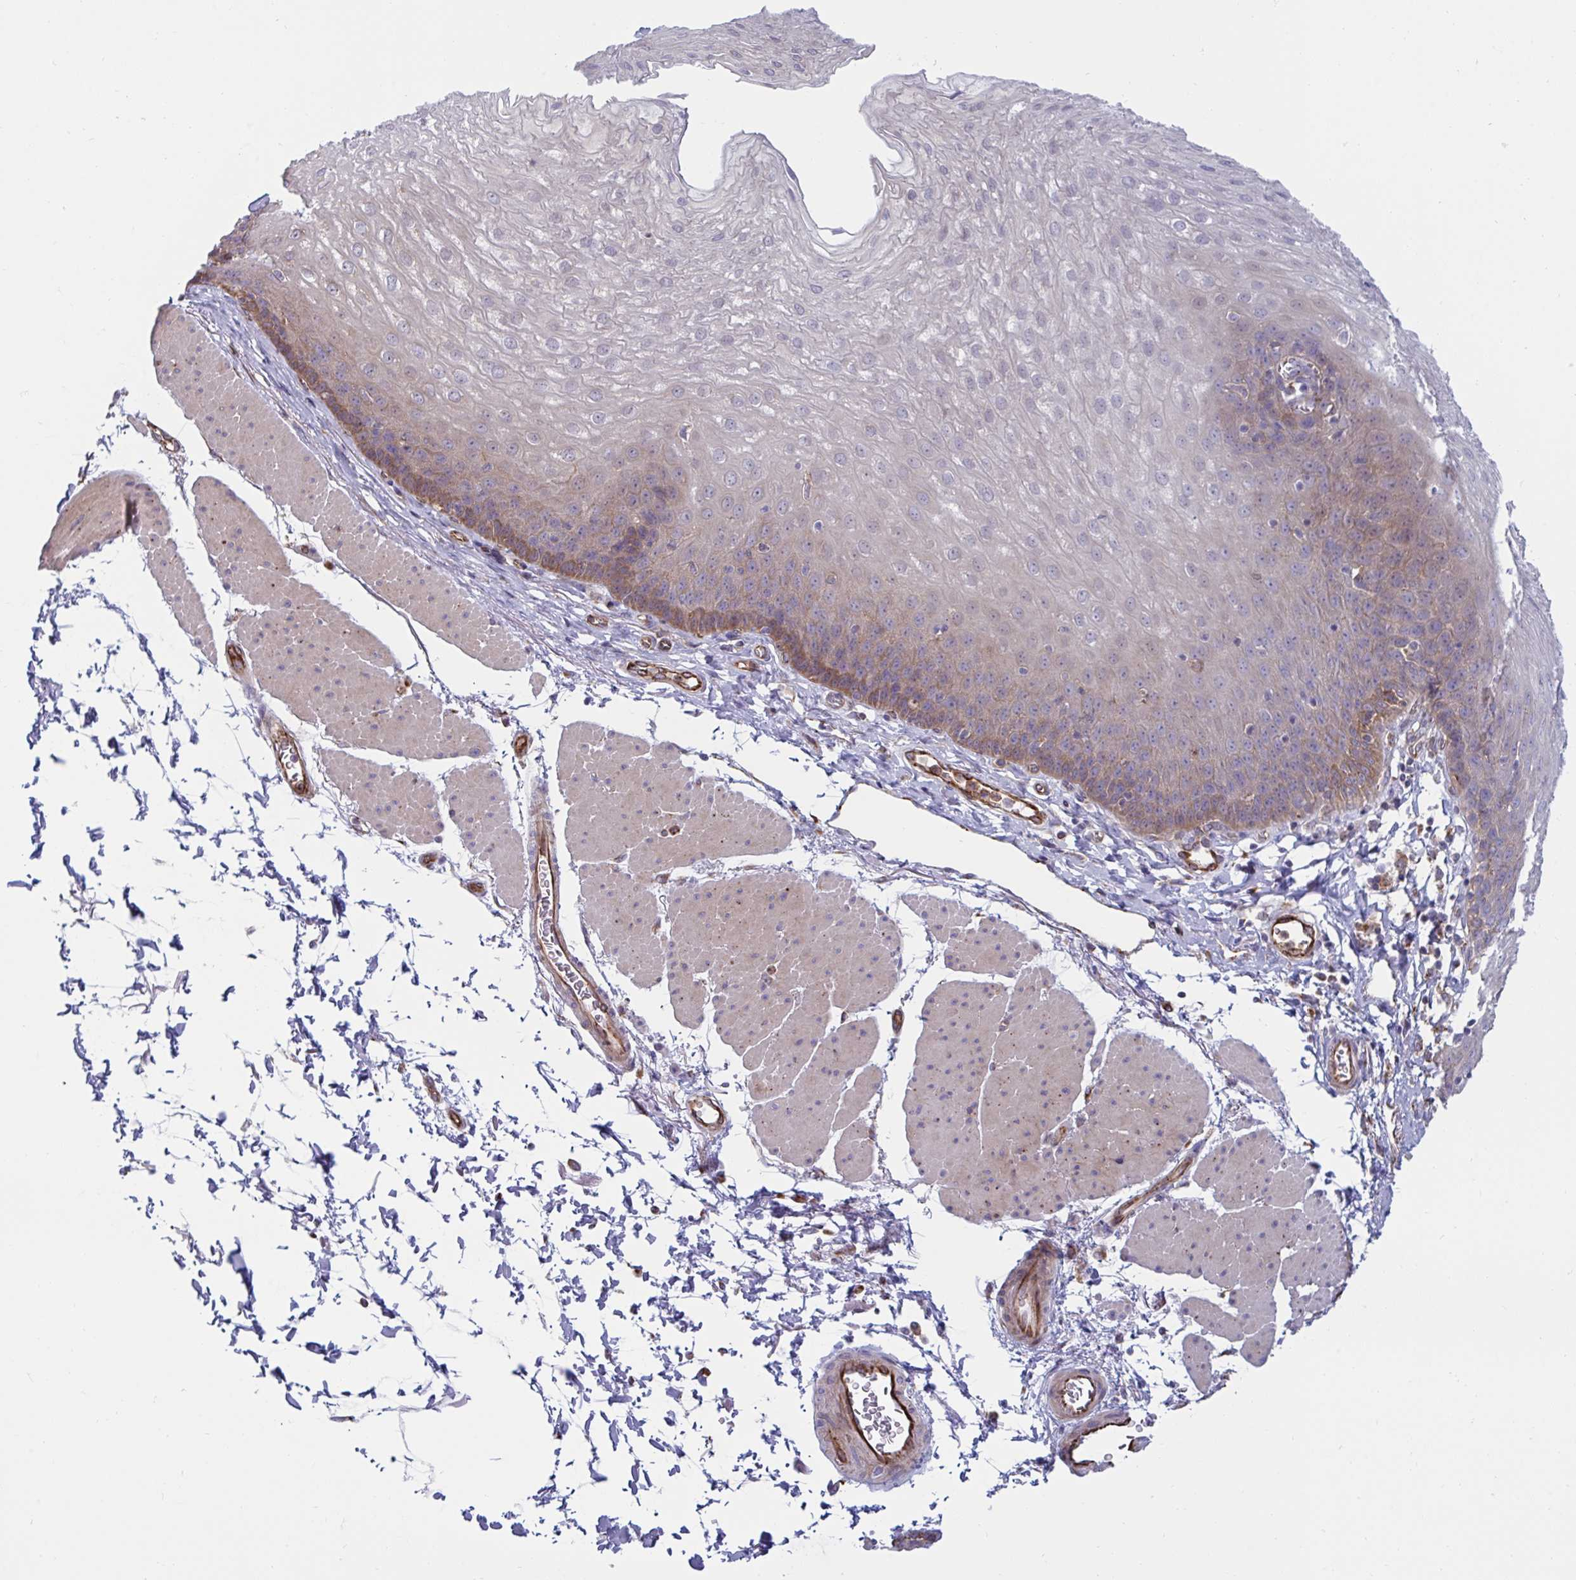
{"staining": {"intensity": "moderate", "quantity": "<25%", "location": "cytoplasmic/membranous"}, "tissue": "esophagus", "cell_type": "Squamous epithelial cells", "image_type": "normal", "snomed": [{"axis": "morphology", "description": "Normal tissue, NOS"}, {"axis": "topography", "description": "Esophagus"}], "caption": "Protein analysis of unremarkable esophagus demonstrates moderate cytoplasmic/membranous expression in about <25% of squamous epithelial cells. (IHC, brightfield microscopy, high magnification).", "gene": "SLC9A6", "patient": {"sex": "female", "age": 81}}